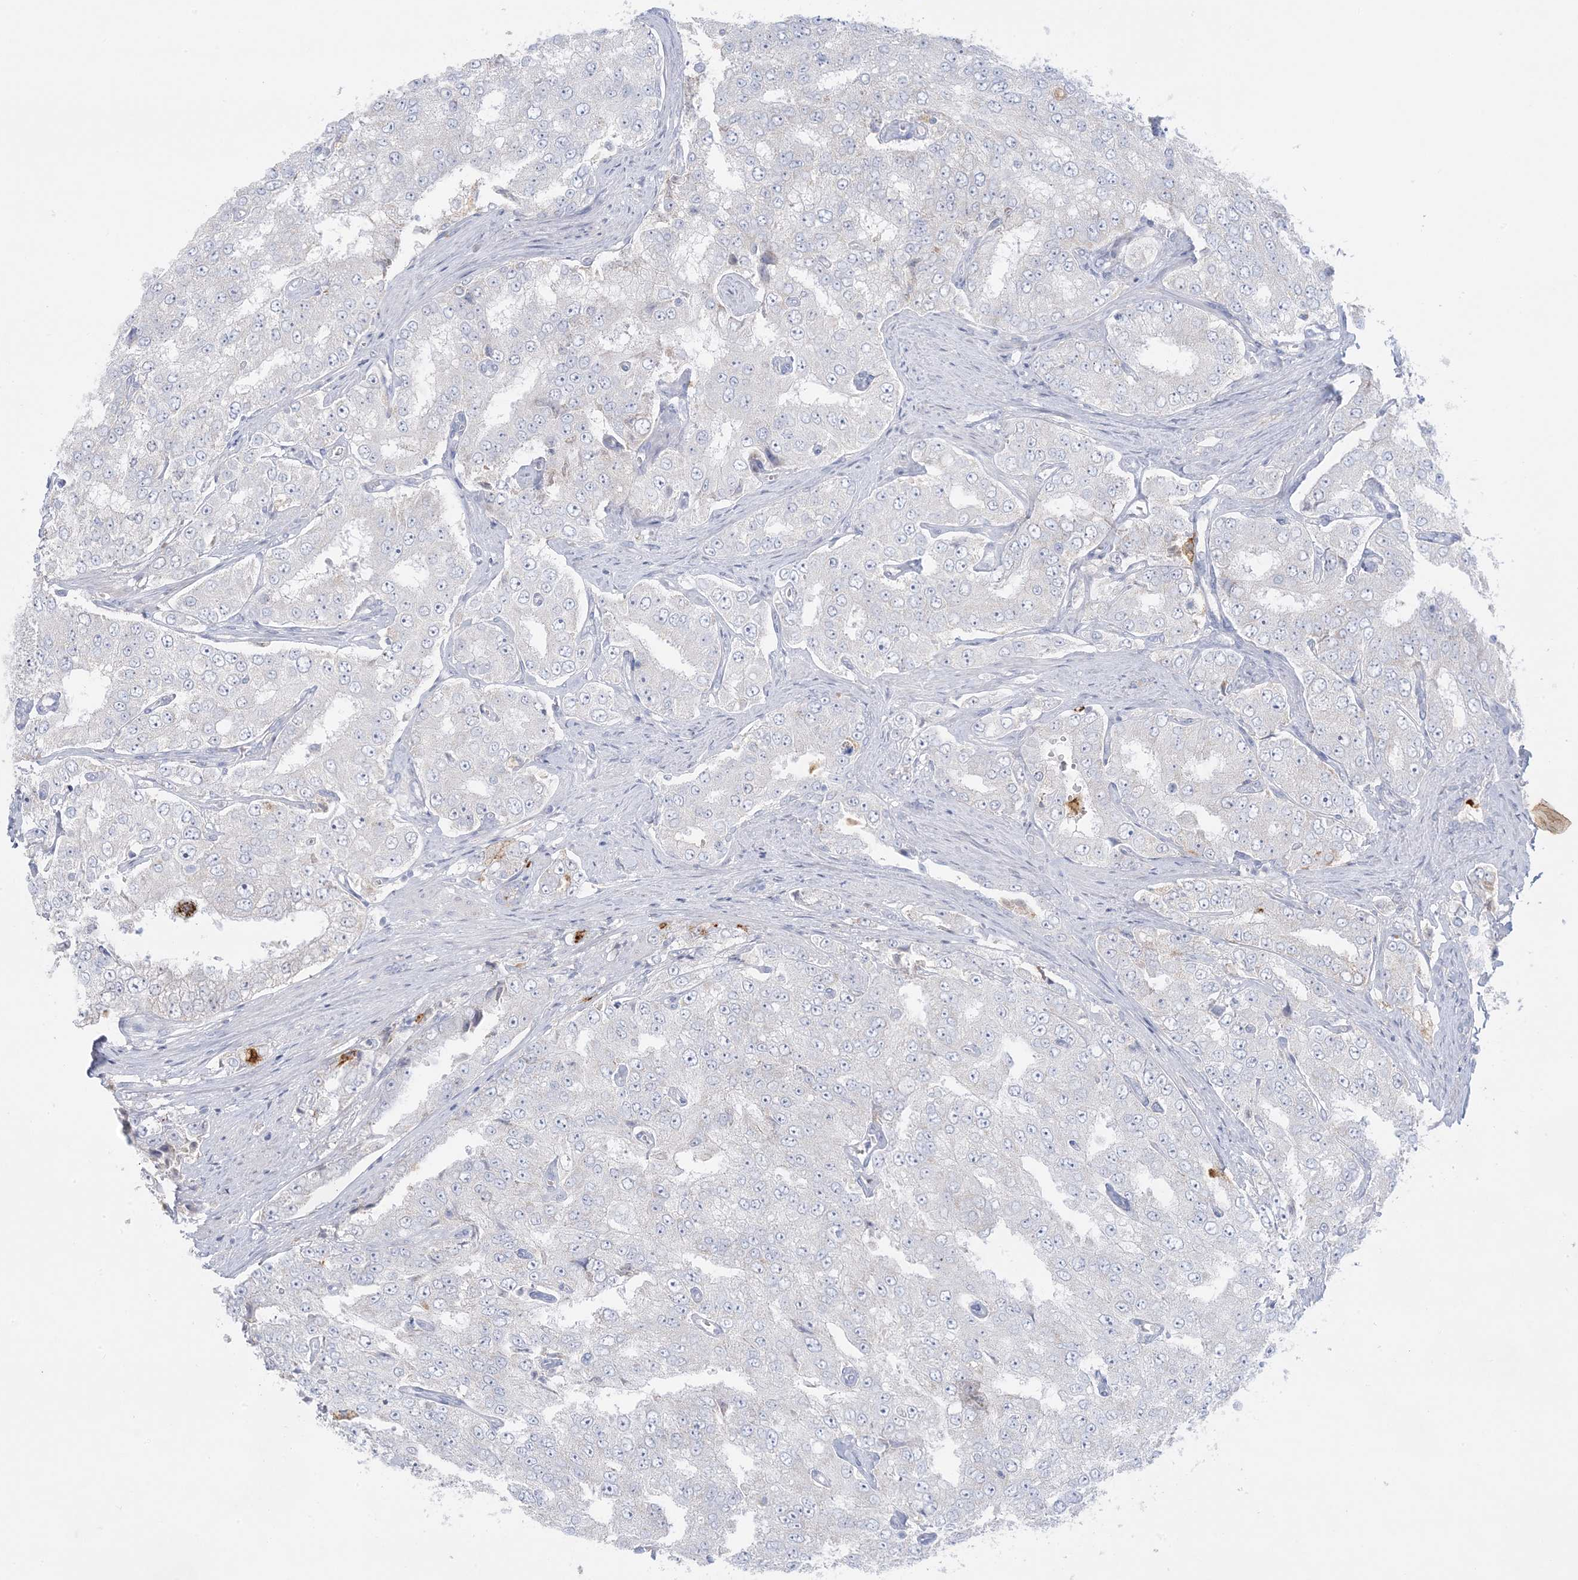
{"staining": {"intensity": "negative", "quantity": "none", "location": "none"}, "tissue": "prostate cancer", "cell_type": "Tumor cells", "image_type": "cancer", "snomed": [{"axis": "morphology", "description": "Adenocarcinoma, High grade"}, {"axis": "topography", "description": "Prostate"}], "caption": "Tumor cells show no significant positivity in prostate cancer (adenocarcinoma (high-grade)).", "gene": "KCTD6", "patient": {"sex": "male", "age": 58}}